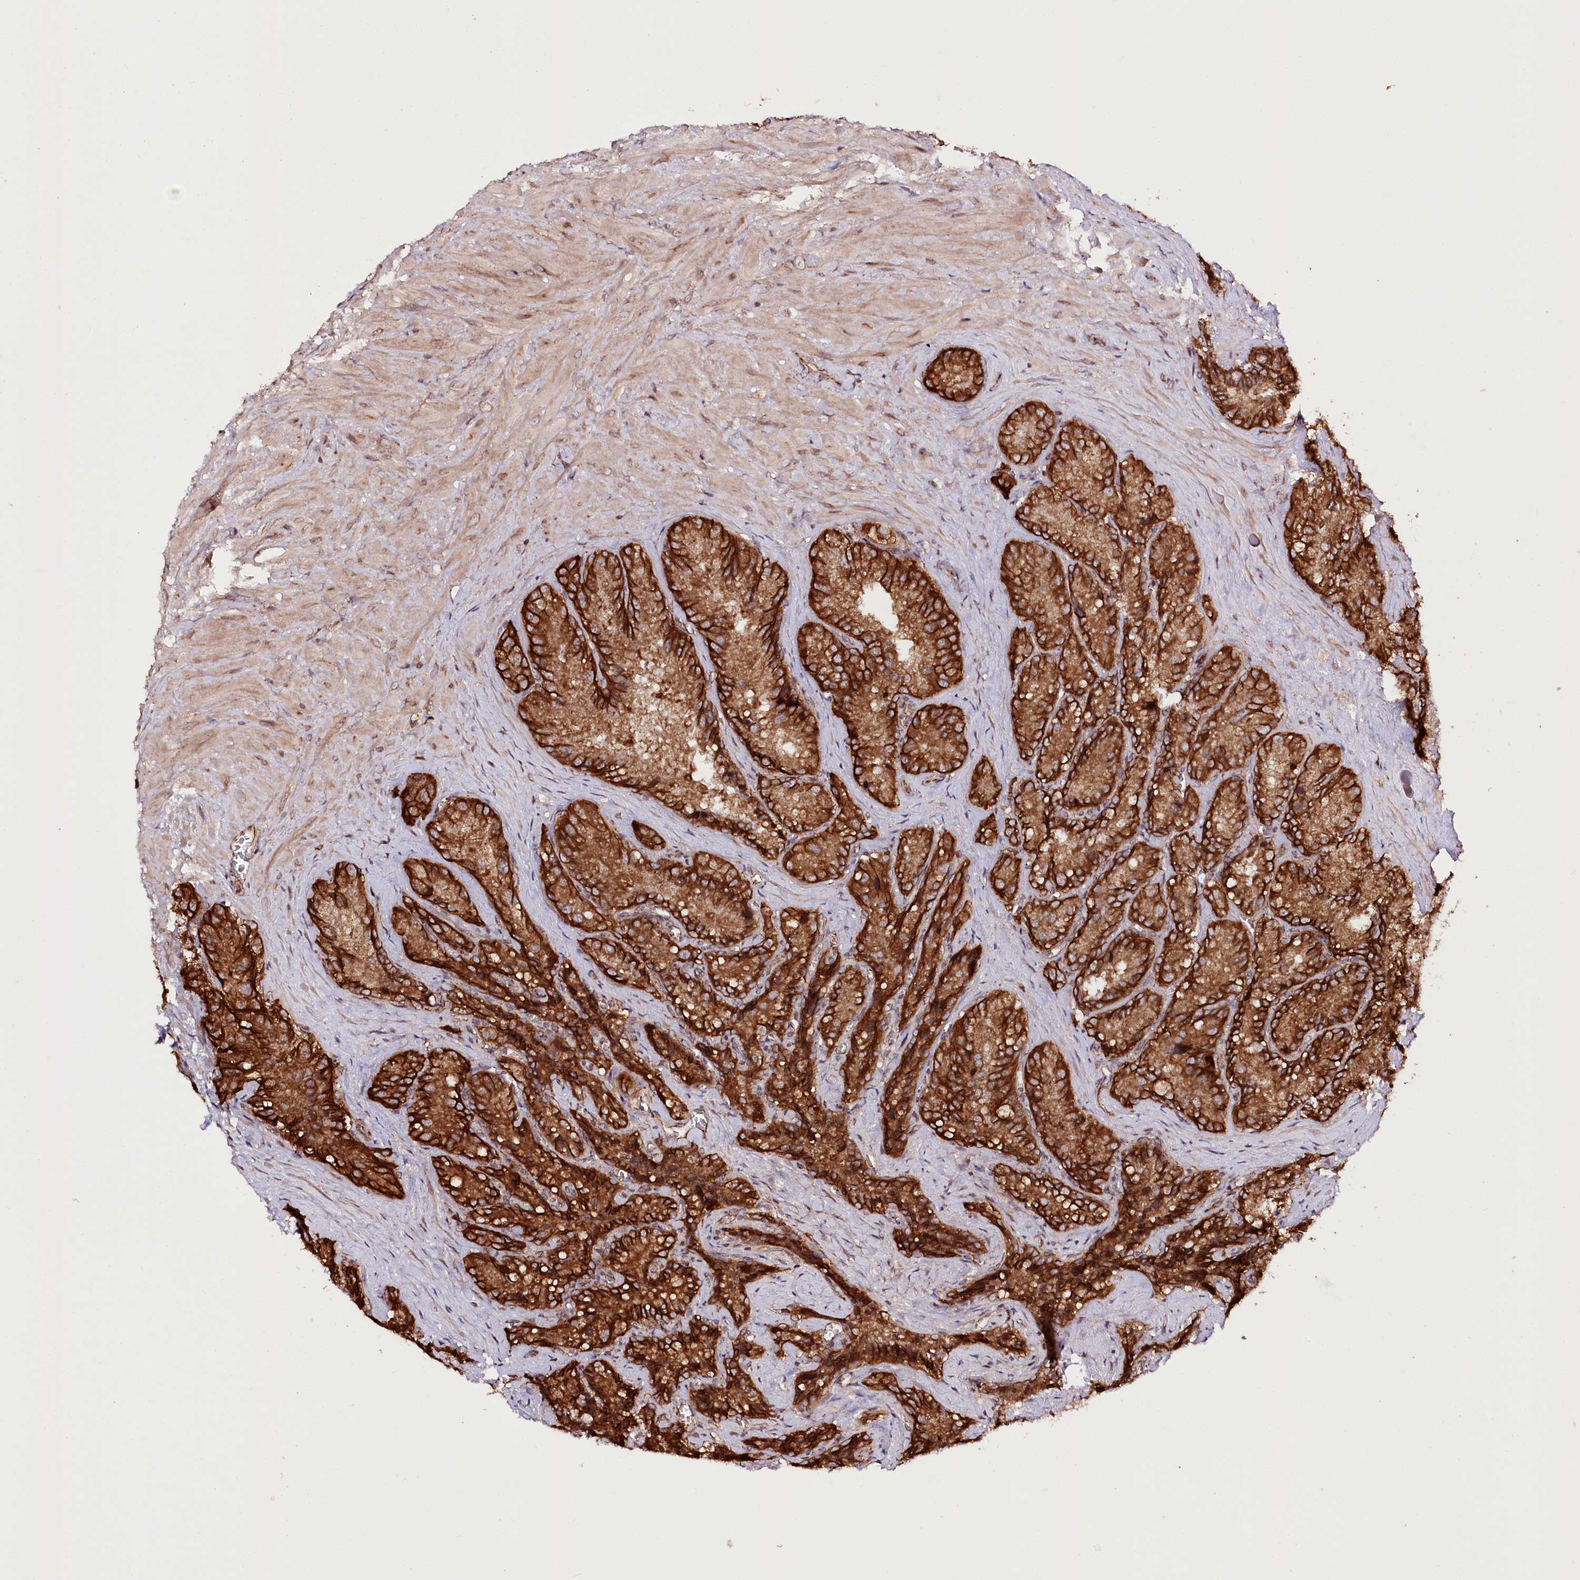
{"staining": {"intensity": "strong", "quantity": ">75%", "location": "cytoplasmic/membranous"}, "tissue": "seminal vesicle", "cell_type": "Glandular cells", "image_type": "normal", "snomed": [{"axis": "morphology", "description": "Normal tissue, NOS"}, {"axis": "topography", "description": "Seminal veicle"}], "caption": "This micrograph shows immunohistochemistry (IHC) staining of unremarkable human seminal vesicle, with high strong cytoplasmic/membranous expression in approximately >75% of glandular cells.", "gene": "DHX29", "patient": {"sex": "male", "age": 62}}